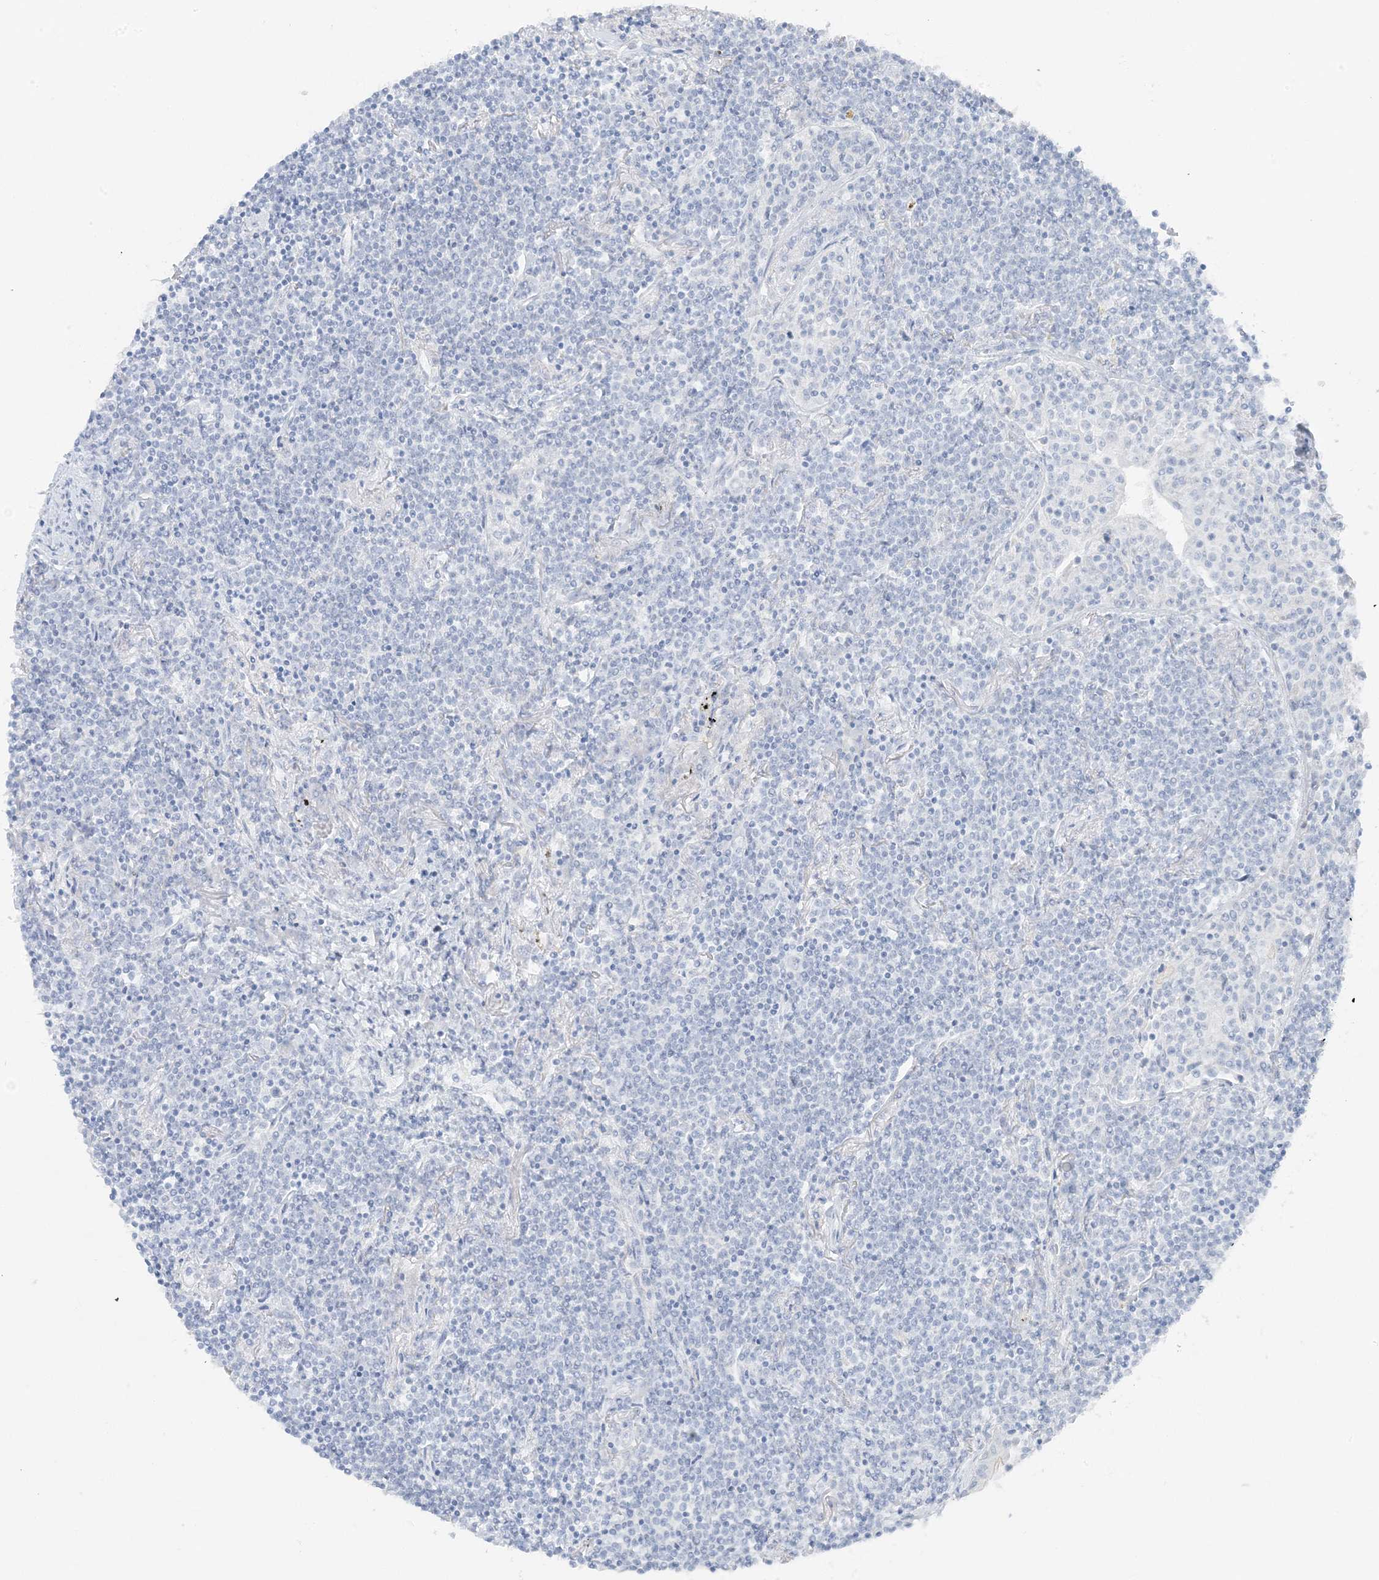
{"staining": {"intensity": "negative", "quantity": "none", "location": "none"}, "tissue": "lymphoma", "cell_type": "Tumor cells", "image_type": "cancer", "snomed": [{"axis": "morphology", "description": "Malignant lymphoma, non-Hodgkin's type, Low grade"}, {"axis": "topography", "description": "Lung"}], "caption": "Immunohistochemistry of malignant lymphoma, non-Hodgkin's type (low-grade) reveals no staining in tumor cells. (DAB (3,3'-diaminobenzidine) IHC with hematoxylin counter stain).", "gene": "ZFP64", "patient": {"sex": "female", "age": 71}}